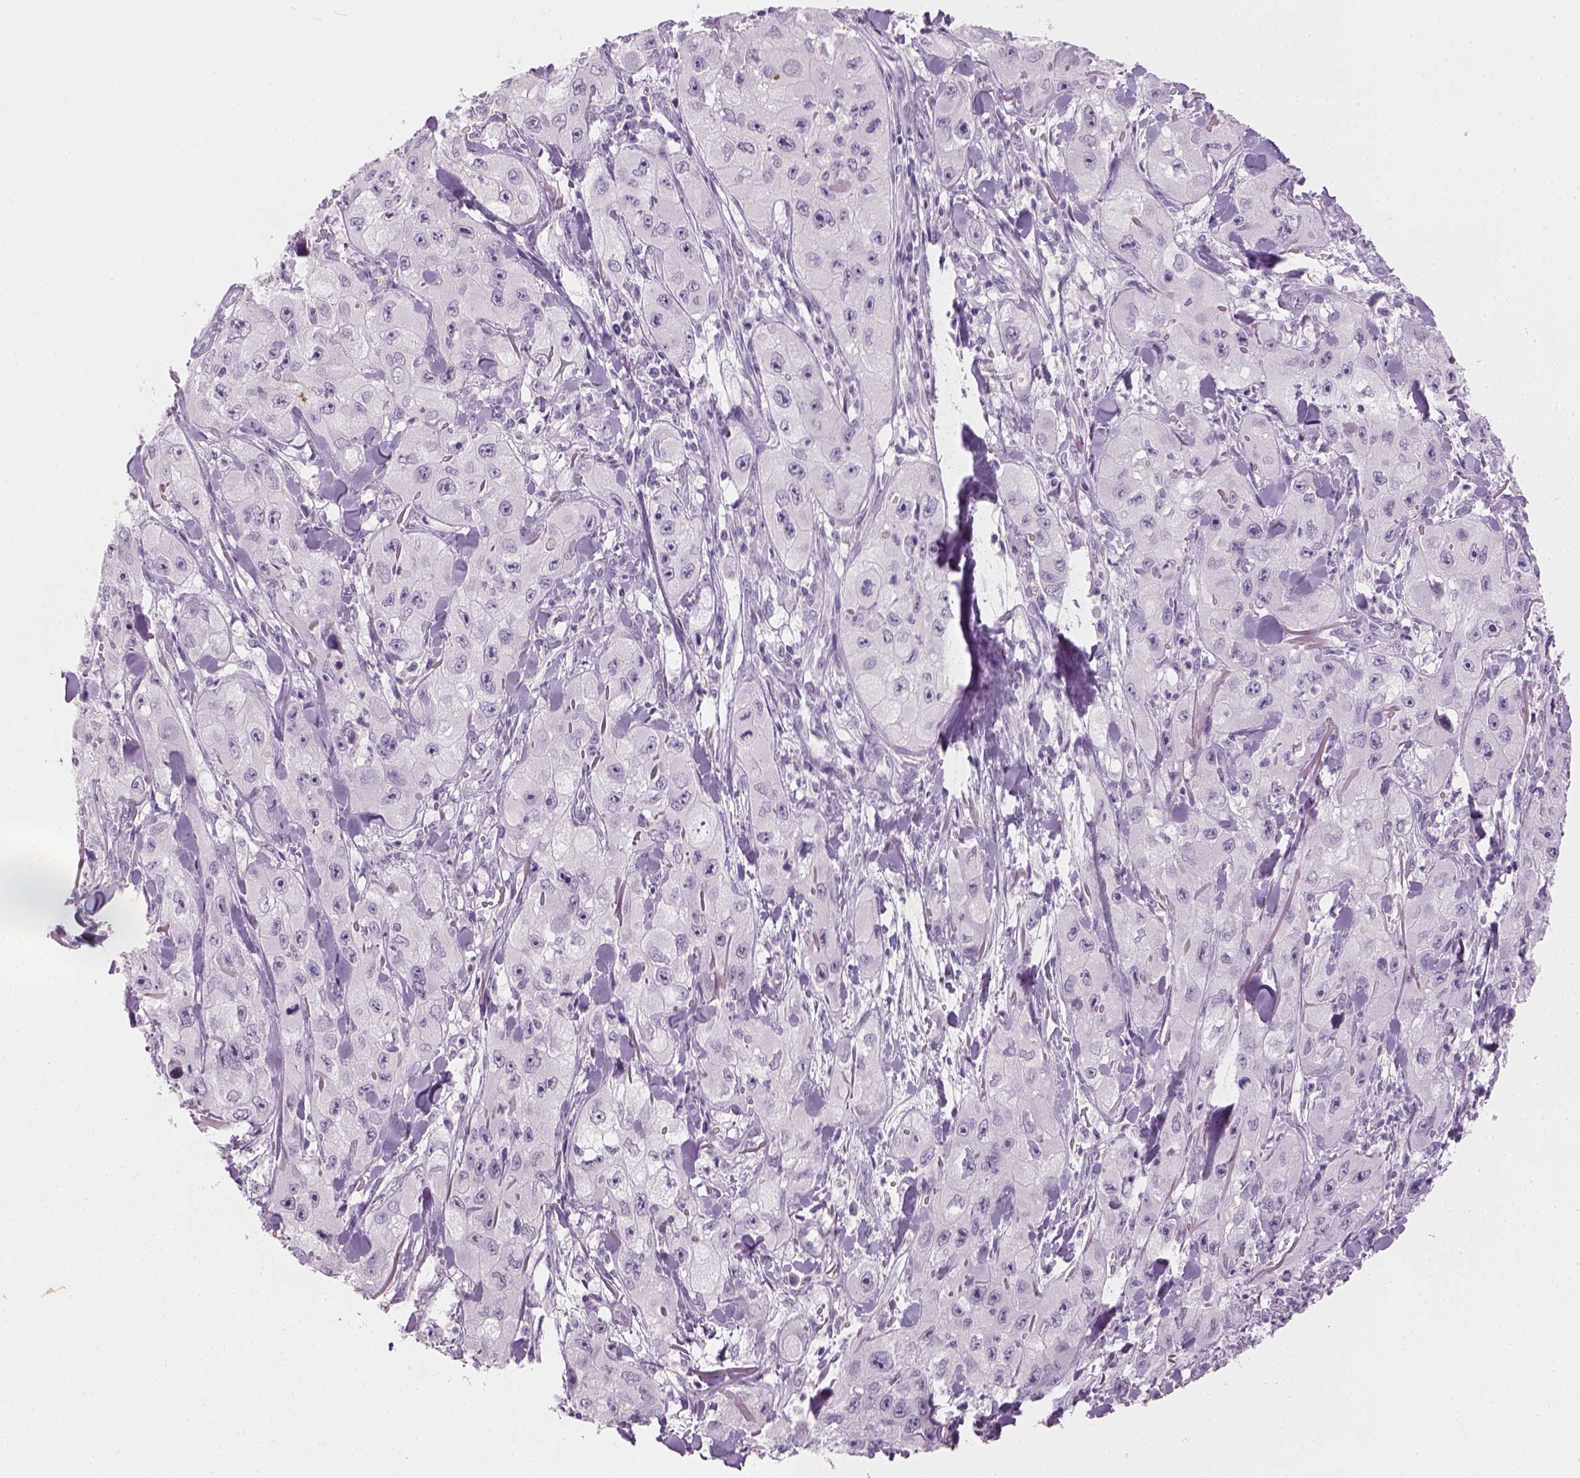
{"staining": {"intensity": "negative", "quantity": "none", "location": "none"}, "tissue": "skin cancer", "cell_type": "Tumor cells", "image_type": "cancer", "snomed": [{"axis": "morphology", "description": "Squamous cell carcinoma, NOS"}, {"axis": "topography", "description": "Skin"}, {"axis": "topography", "description": "Subcutis"}], "caption": "Skin squamous cell carcinoma stained for a protein using IHC reveals no positivity tumor cells.", "gene": "TH", "patient": {"sex": "male", "age": 73}}